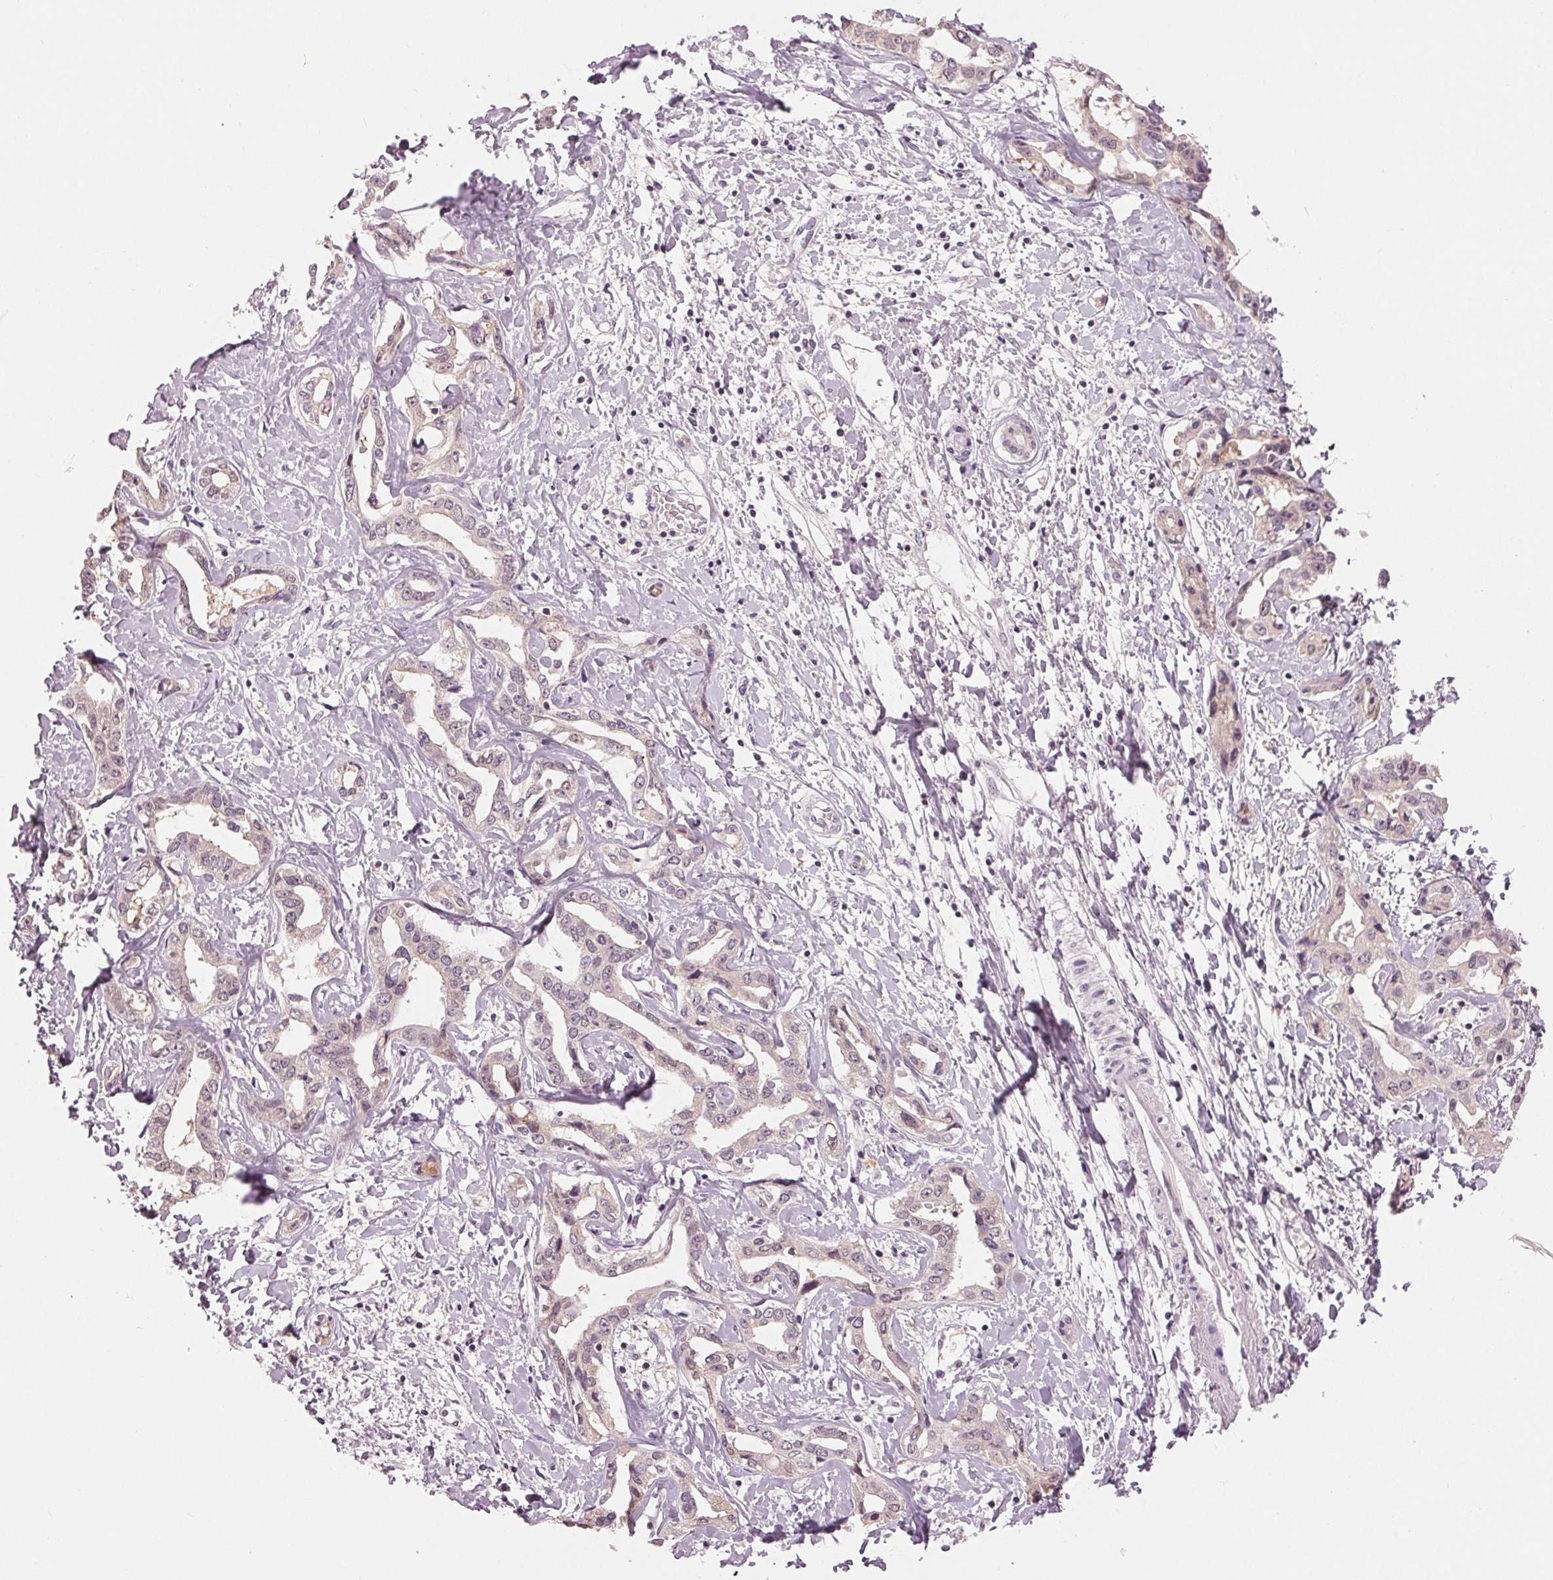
{"staining": {"intensity": "negative", "quantity": "none", "location": "none"}, "tissue": "liver cancer", "cell_type": "Tumor cells", "image_type": "cancer", "snomed": [{"axis": "morphology", "description": "Cholangiocarcinoma"}, {"axis": "topography", "description": "Liver"}], "caption": "Tumor cells are negative for brown protein staining in cholangiocarcinoma (liver).", "gene": "ZNF605", "patient": {"sex": "male", "age": 59}}